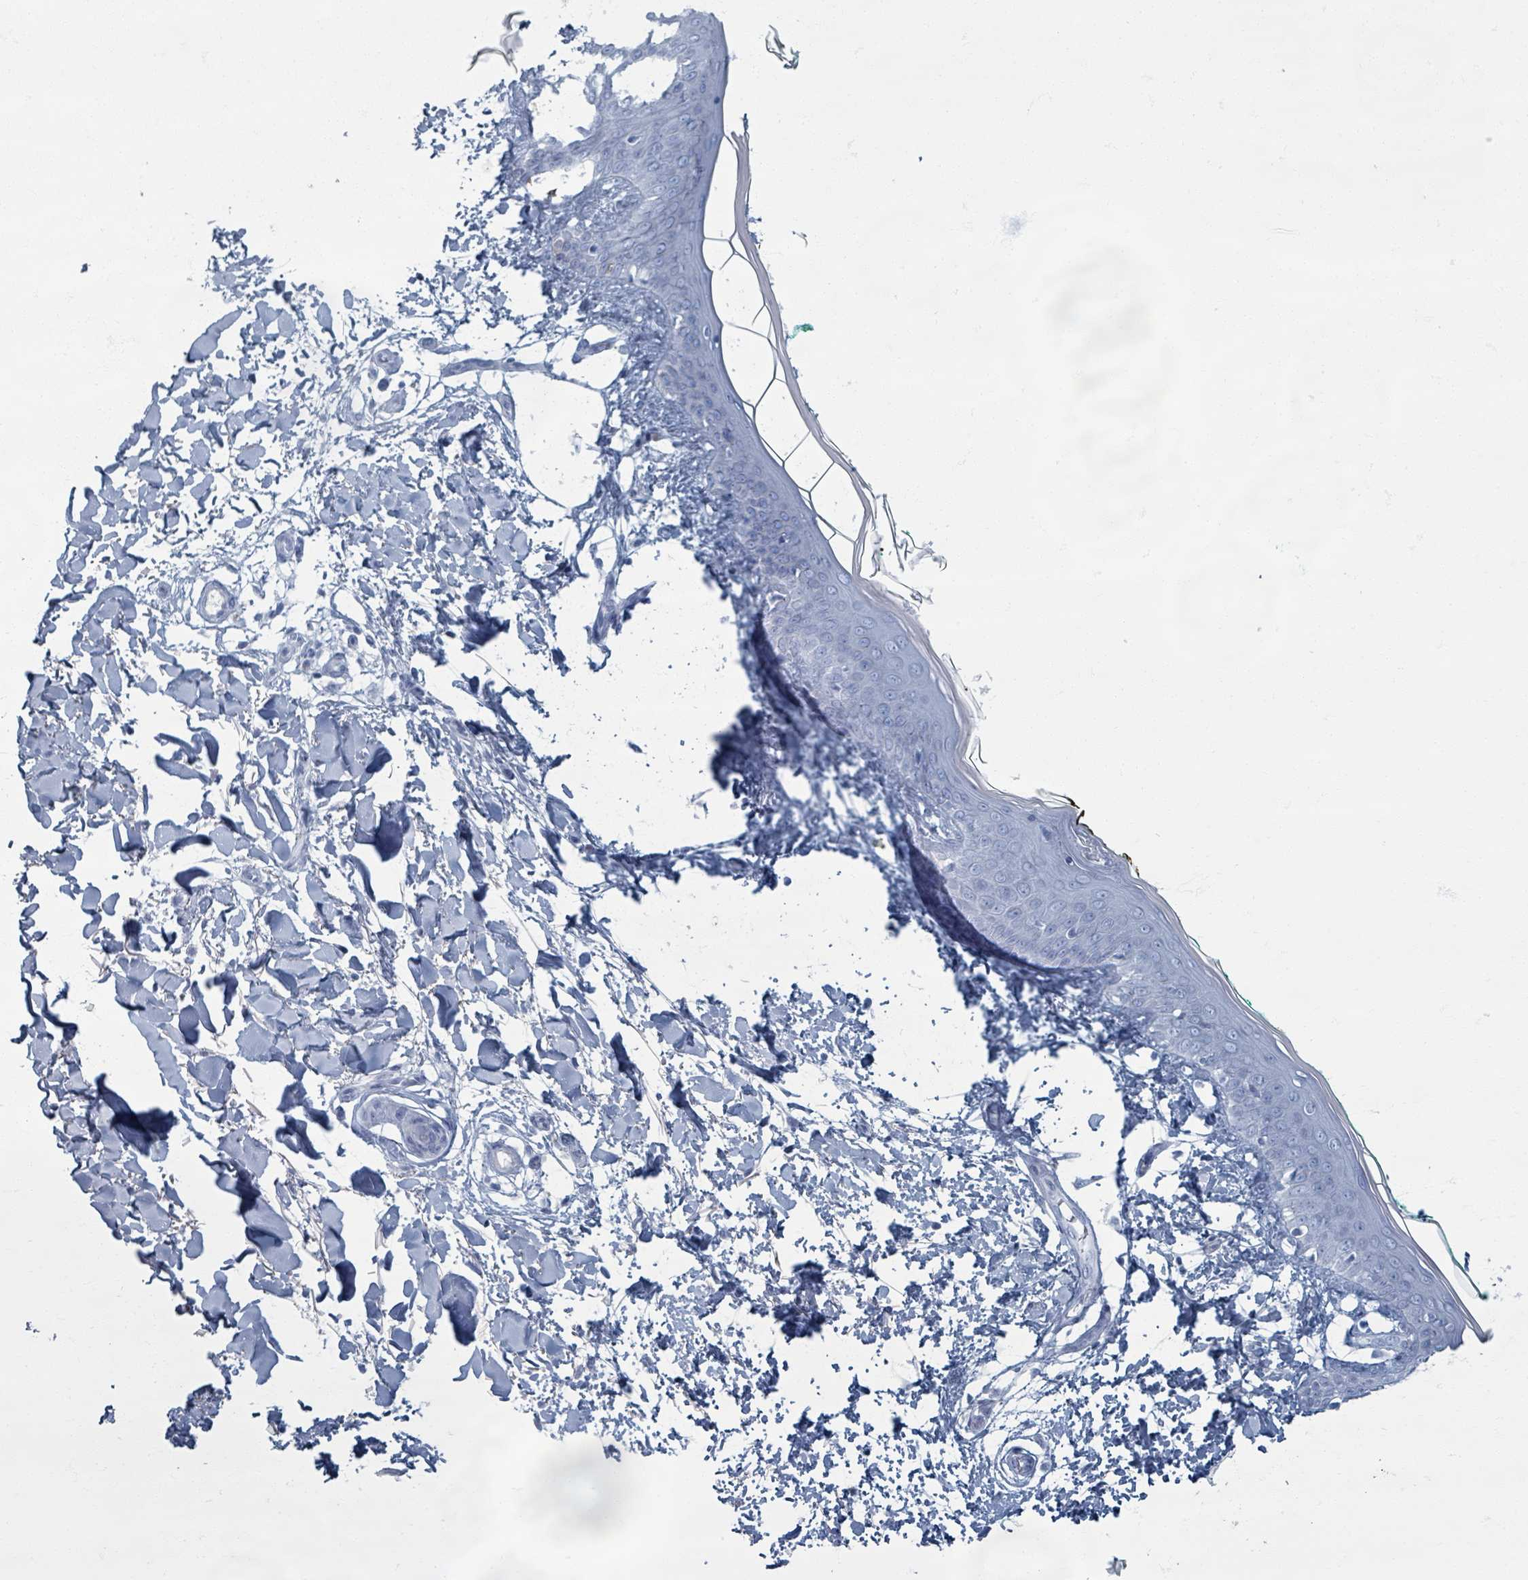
{"staining": {"intensity": "negative", "quantity": "none", "location": "none"}, "tissue": "skin", "cell_type": "Fibroblasts", "image_type": "normal", "snomed": [{"axis": "morphology", "description": "Normal tissue, NOS"}, {"axis": "topography", "description": "Skin"}], "caption": "The micrograph displays no significant expression in fibroblasts of skin. (Brightfield microscopy of DAB immunohistochemistry at high magnification).", "gene": "TAS2R1", "patient": {"sex": "female", "age": 34}}